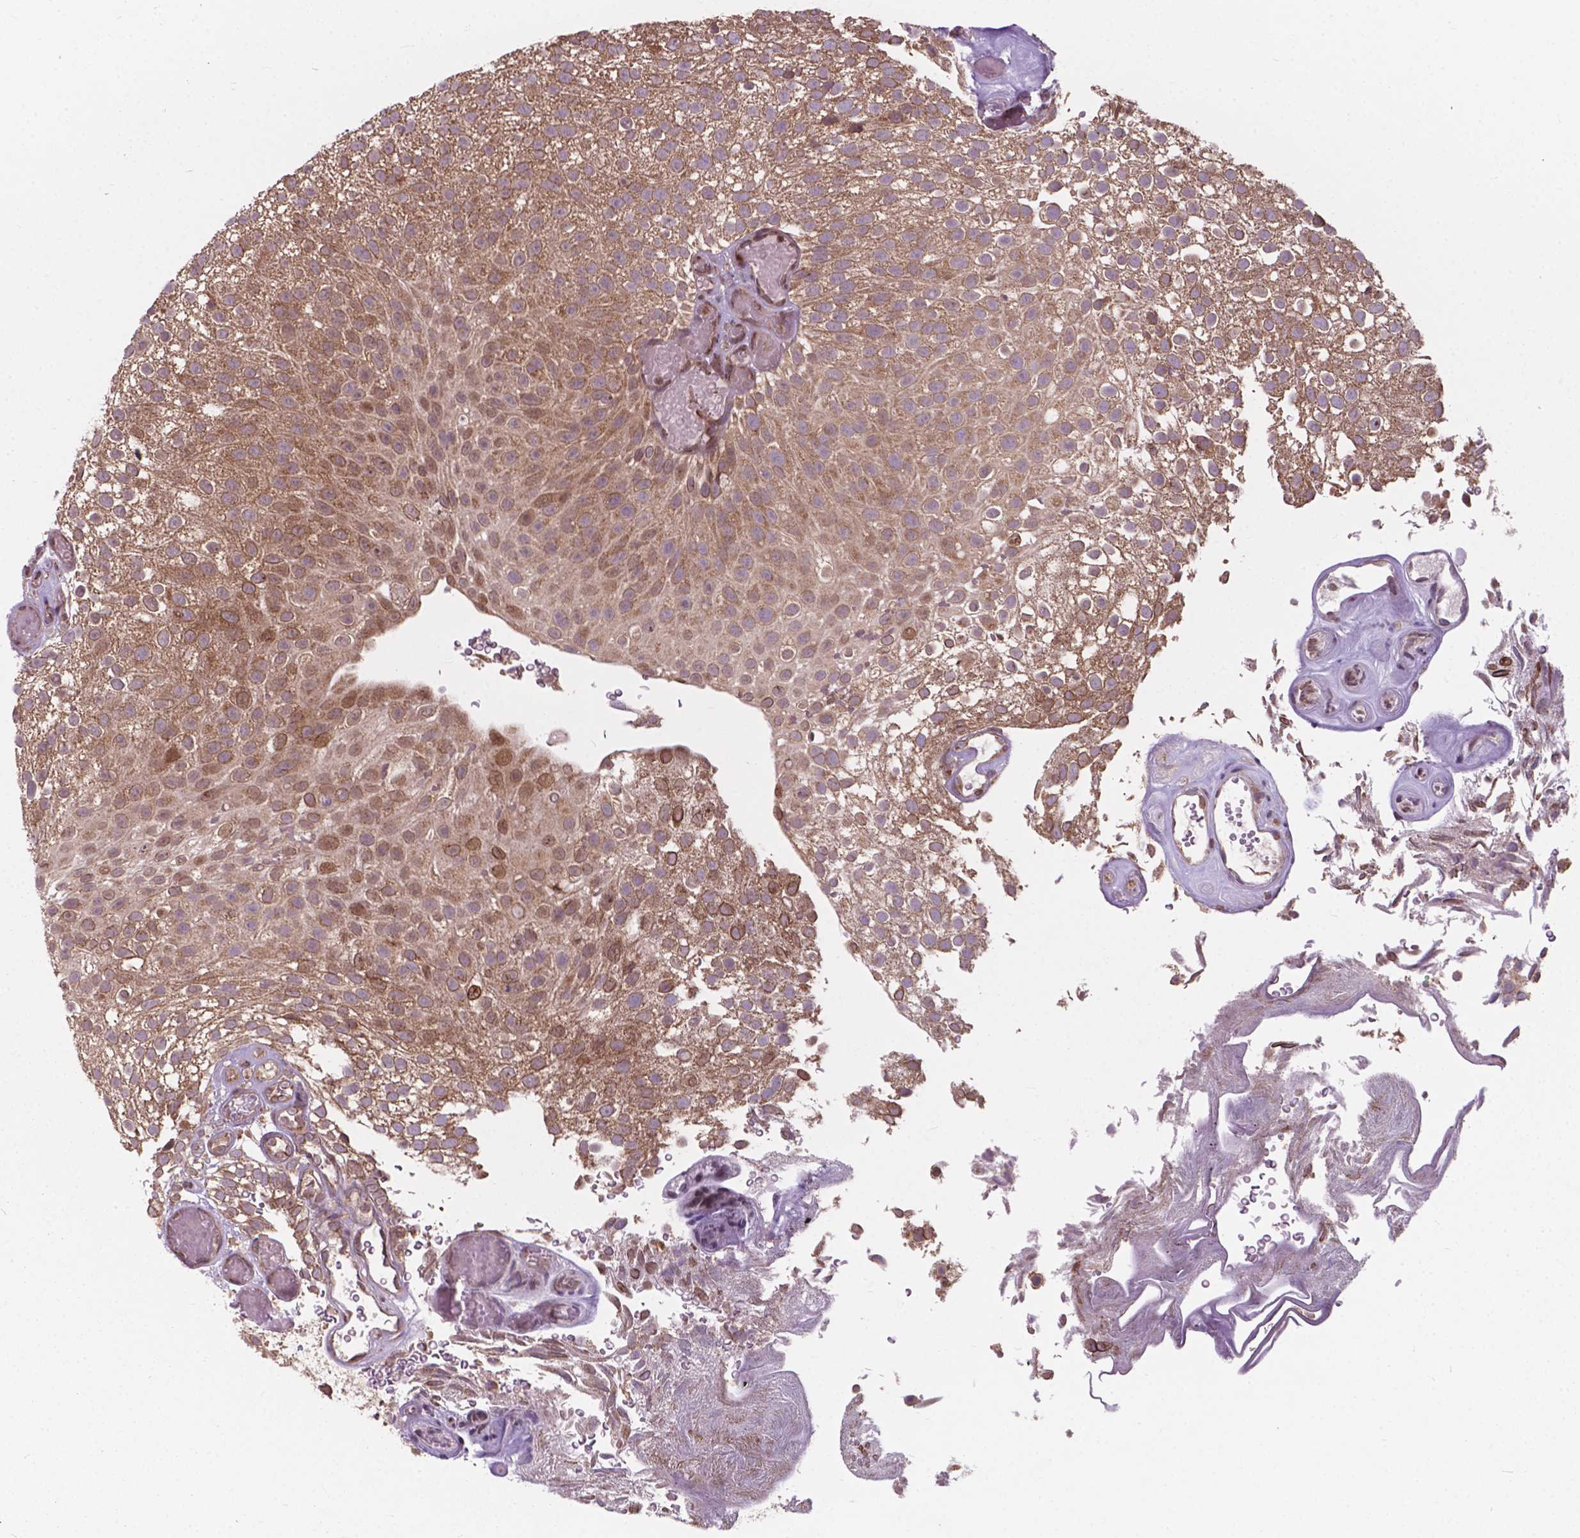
{"staining": {"intensity": "moderate", "quantity": ">75%", "location": "cytoplasmic/membranous,nuclear"}, "tissue": "urothelial cancer", "cell_type": "Tumor cells", "image_type": "cancer", "snomed": [{"axis": "morphology", "description": "Urothelial carcinoma, Low grade"}, {"axis": "topography", "description": "Urinary bladder"}], "caption": "This is a micrograph of immunohistochemistry staining of urothelial cancer, which shows moderate expression in the cytoplasmic/membranous and nuclear of tumor cells.", "gene": "MRPL33", "patient": {"sex": "male", "age": 78}}